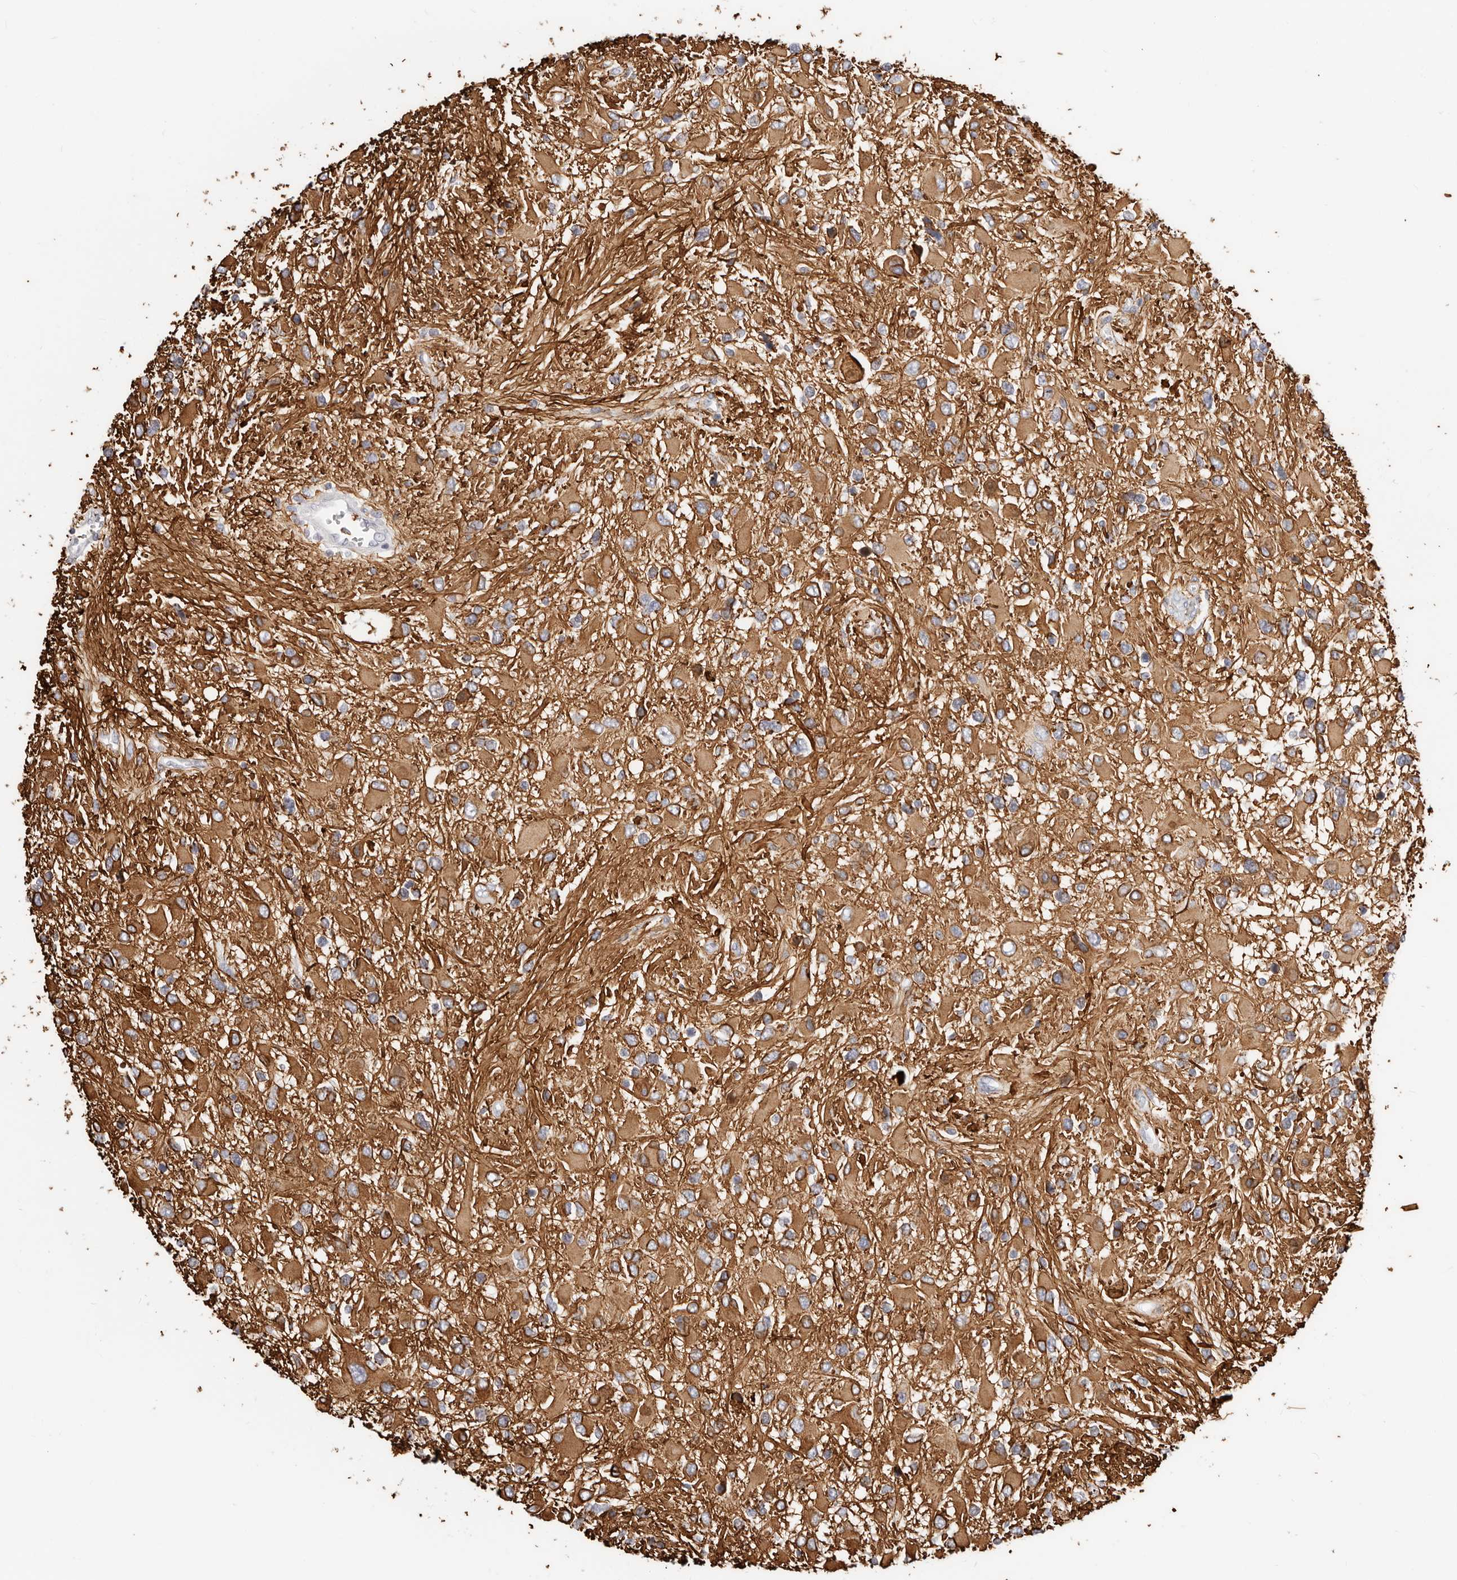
{"staining": {"intensity": "moderate", "quantity": ">75%", "location": "cytoplasmic/membranous"}, "tissue": "glioma", "cell_type": "Tumor cells", "image_type": "cancer", "snomed": [{"axis": "morphology", "description": "Glioma, malignant, High grade"}, {"axis": "topography", "description": "Brain"}], "caption": "DAB (3,3'-diaminobenzidine) immunohistochemical staining of malignant glioma (high-grade) exhibits moderate cytoplasmic/membranous protein staining in about >75% of tumor cells. The staining was performed using DAB to visualize the protein expression in brown, while the nuclei were stained in blue with hematoxylin (Magnification: 20x).", "gene": "ASCL1", "patient": {"sex": "male", "age": 53}}